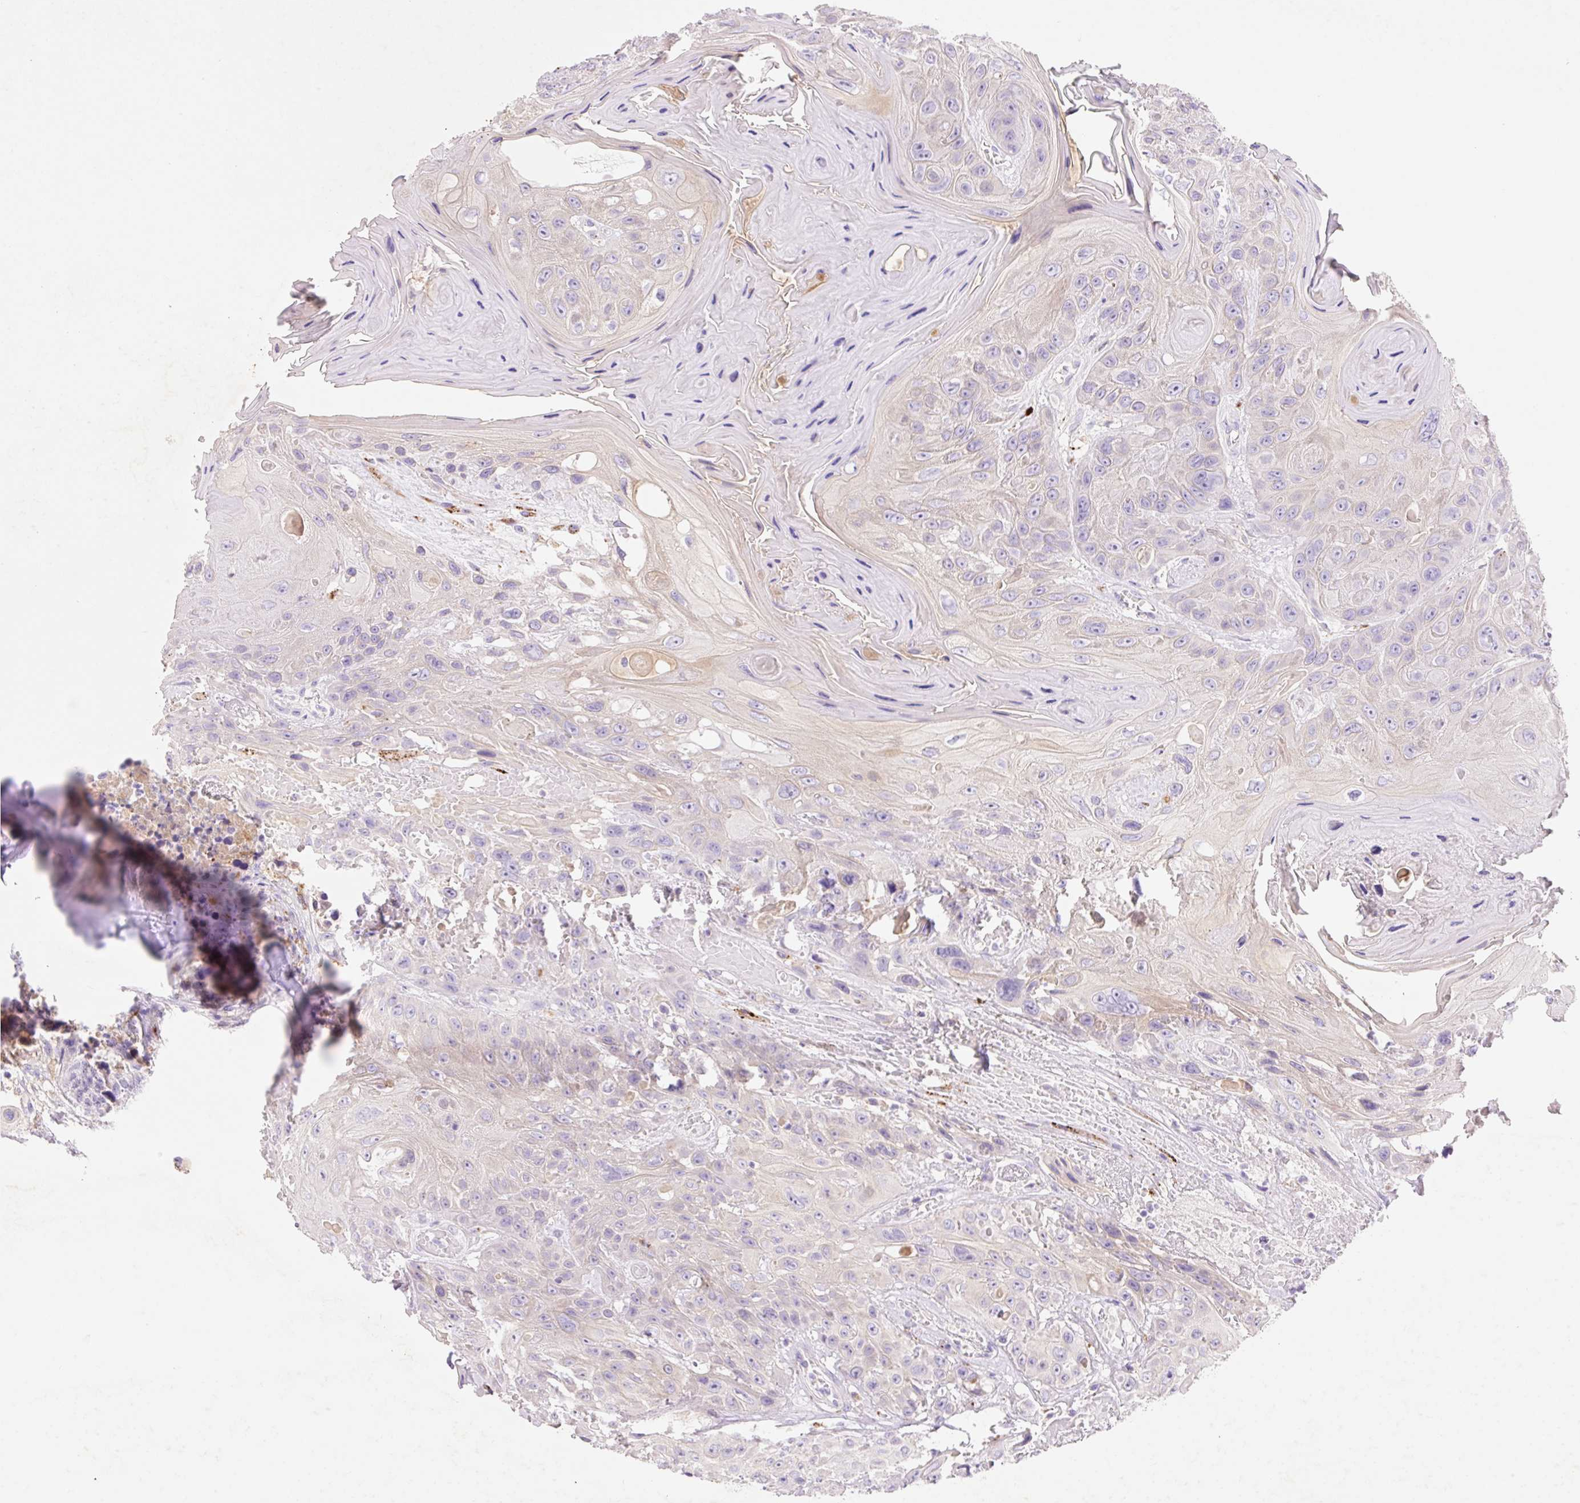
{"staining": {"intensity": "negative", "quantity": "none", "location": "none"}, "tissue": "head and neck cancer", "cell_type": "Tumor cells", "image_type": "cancer", "snomed": [{"axis": "morphology", "description": "Squamous cell carcinoma, NOS"}, {"axis": "topography", "description": "Head-Neck"}], "caption": "DAB (3,3'-diaminobenzidine) immunohistochemical staining of head and neck cancer (squamous cell carcinoma) shows no significant positivity in tumor cells. (Brightfield microscopy of DAB immunohistochemistry at high magnification).", "gene": "HEXA", "patient": {"sex": "female", "age": 59}}